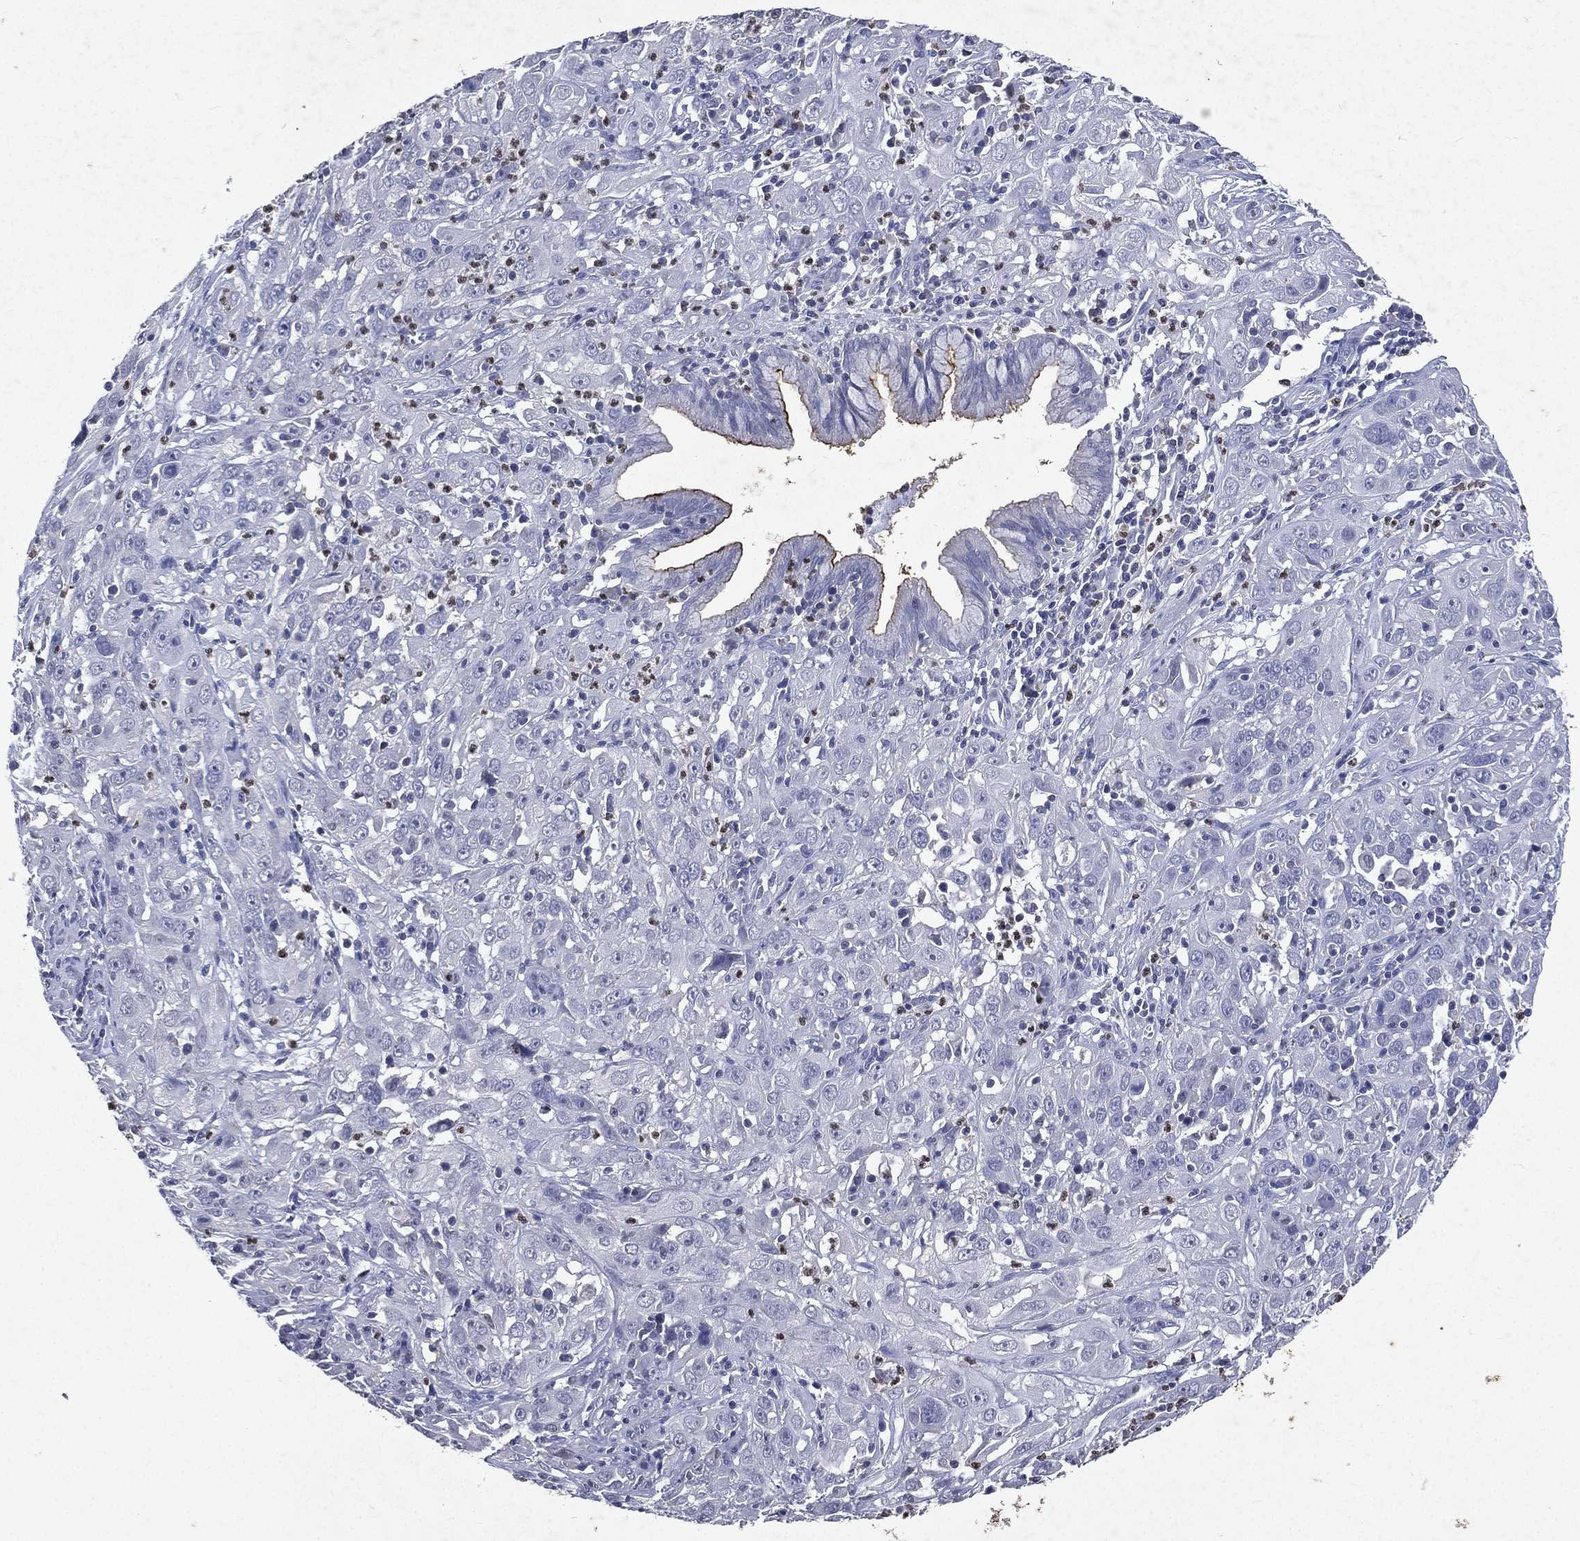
{"staining": {"intensity": "negative", "quantity": "none", "location": "none"}, "tissue": "cervical cancer", "cell_type": "Tumor cells", "image_type": "cancer", "snomed": [{"axis": "morphology", "description": "Squamous cell carcinoma, NOS"}, {"axis": "topography", "description": "Cervix"}], "caption": "The photomicrograph displays no staining of tumor cells in cervical cancer.", "gene": "SLC34A2", "patient": {"sex": "female", "age": 32}}